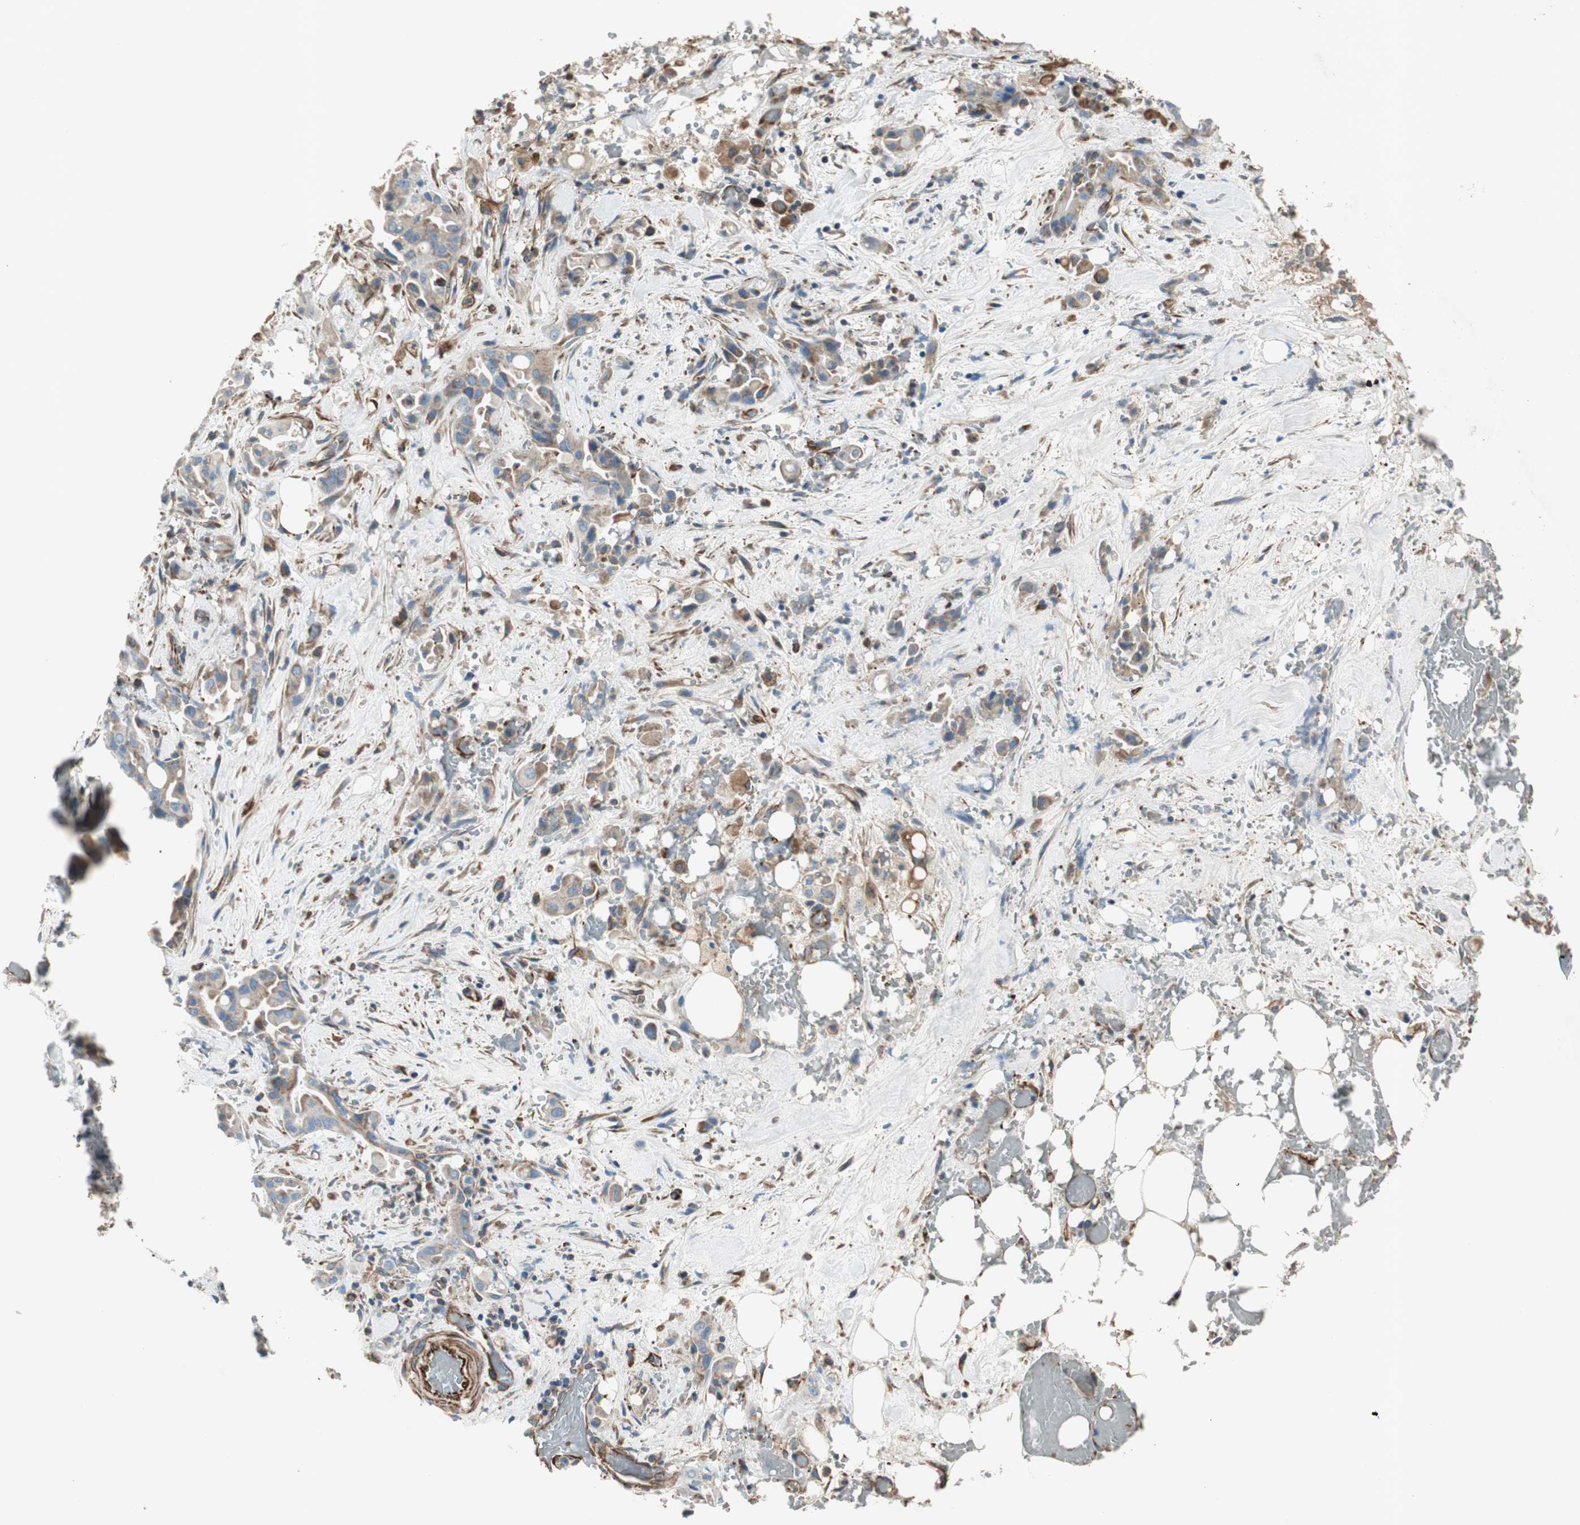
{"staining": {"intensity": "weak", "quantity": ">75%", "location": "cytoplasmic/membranous"}, "tissue": "liver cancer", "cell_type": "Tumor cells", "image_type": "cancer", "snomed": [{"axis": "morphology", "description": "Cholangiocarcinoma"}, {"axis": "topography", "description": "Liver"}], "caption": "Liver cancer stained with DAB (3,3'-diaminobenzidine) IHC shows low levels of weak cytoplasmic/membranous positivity in about >75% of tumor cells.", "gene": "SRCIN1", "patient": {"sex": "female", "age": 68}}